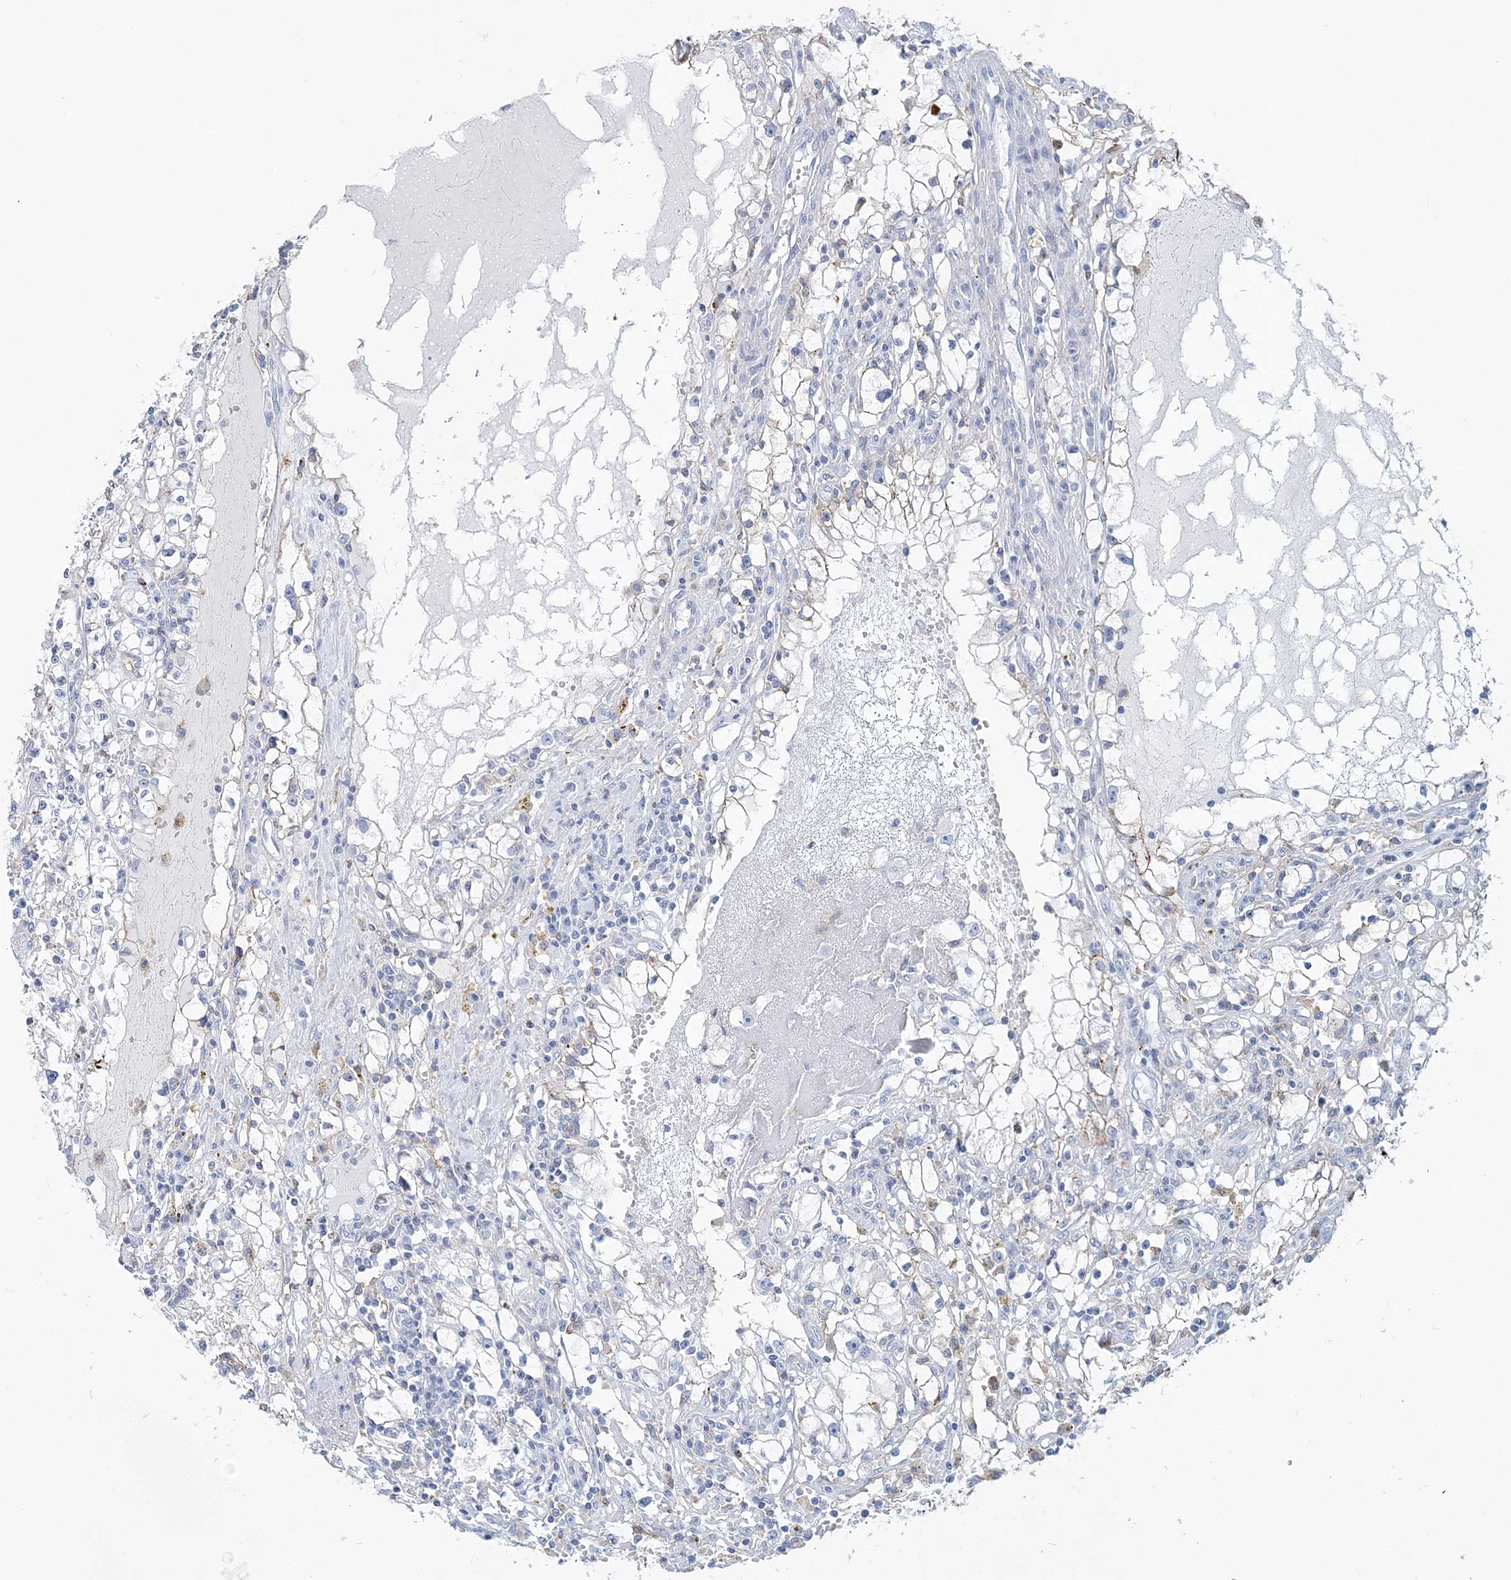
{"staining": {"intensity": "negative", "quantity": "none", "location": "none"}, "tissue": "renal cancer", "cell_type": "Tumor cells", "image_type": "cancer", "snomed": [{"axis": "morphology", "description": "Adenocarcinoma, NOS"}, {"axis": "topography", "description": "Kidney"}], "caption": "Immunohistochemical staining of renal adenocarcinoma displays no significant staining in tumor cells.", "gene": "NKX6-1", "patient": {"sex": "male", "age": 56}}